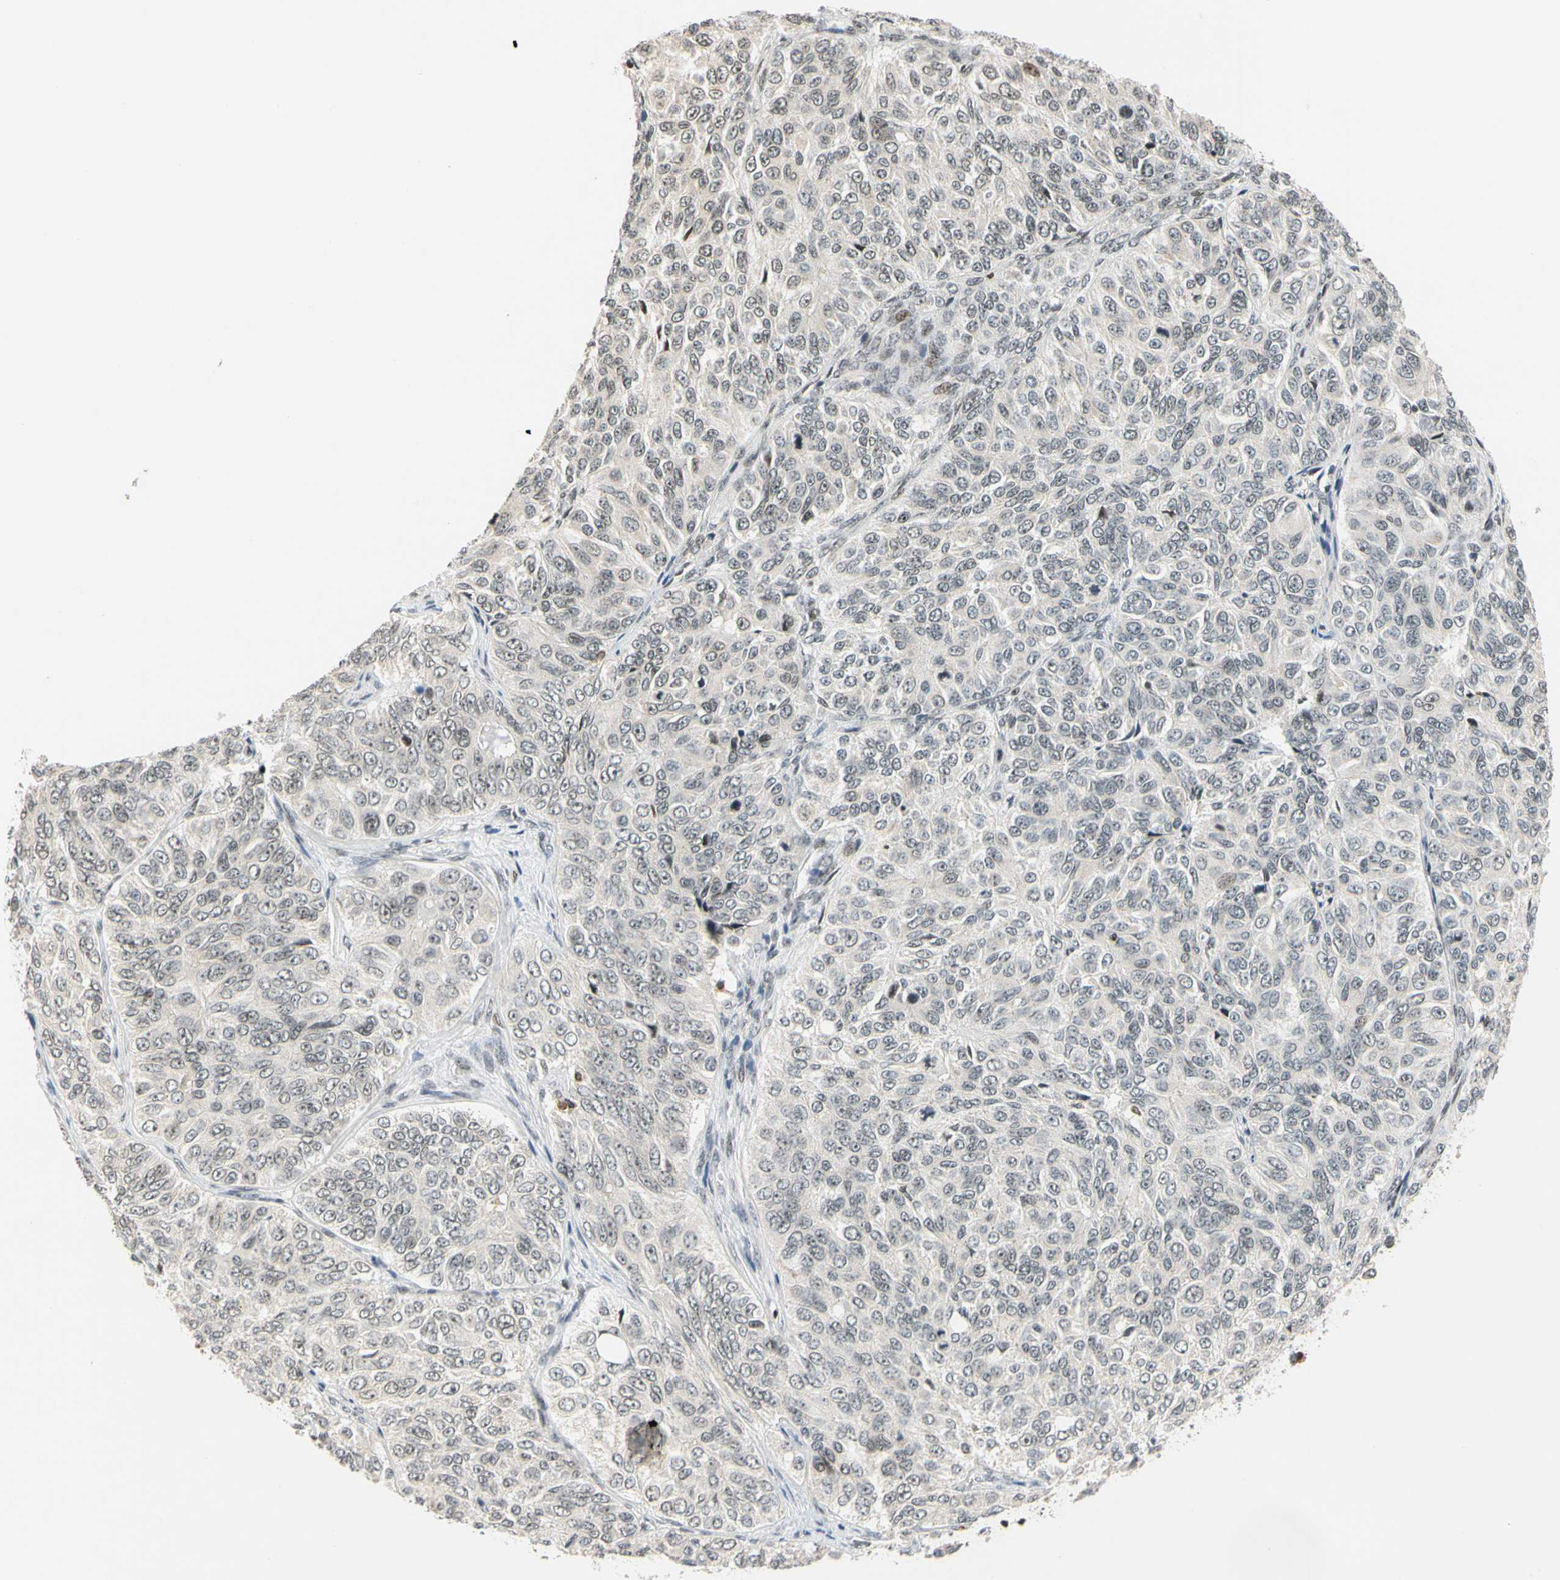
{"staining": {"intensity": "negative", "quantity": "none", "location": "none"}, "tissue": "ovarian cancer", "cell_type": "Tumor cells", "image_type": "cancer", "snomed": [{"axis": "morphology", "description": "Carcinoma, endometroid"}, {"axis": "topography", "description": "Ovary"}], "caption": "Immunohistochemical staining of human ovarian cancer exhibits no significant positivity in tumor cells.", "gene": "CDK7", "patient": {"sex": "female", "age": 51}}